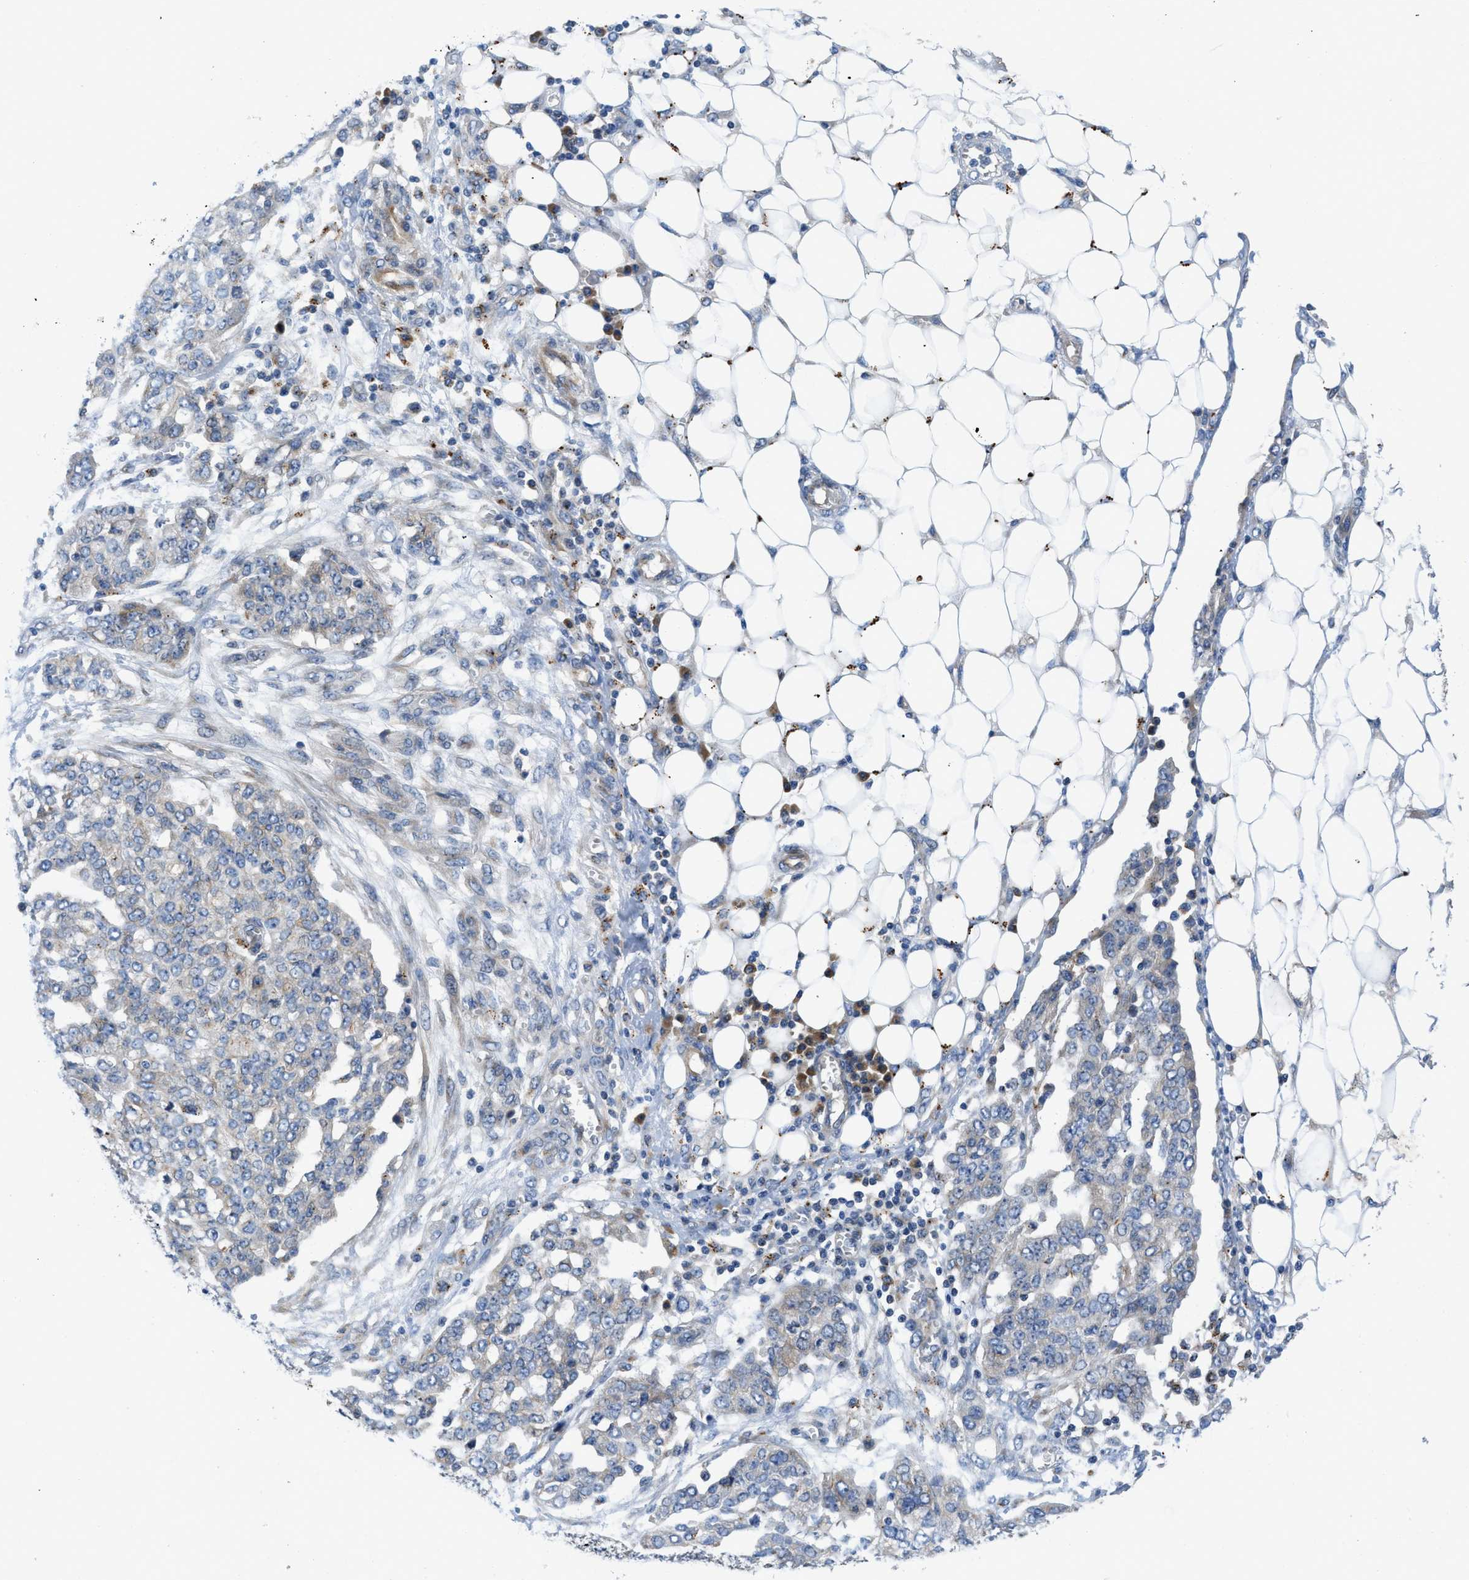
{"staining": {"intensity": "weak", "quantity": "<25%", "location": "cytoplasmic/membranous"}, "tissue": "ovarian cancer", "cell_type": "Tumor cells", "image_type": "cancer", "snomed": [{"axis": "morphology", "description": "Cystadenocarcinoma, serous, NOS"}, {"axis": "topography", "description": "Soft tissue"}, {"axis": "topography", "description": "Ovary"}], "caption": "This is an immunohistochemistry (IHC) histopathology image of ovarian serous cystadenocarcinoma. There is no staining in tumor cells.", "gene": "TMEM248", "patient": {"sex": "female", "age": 57}}